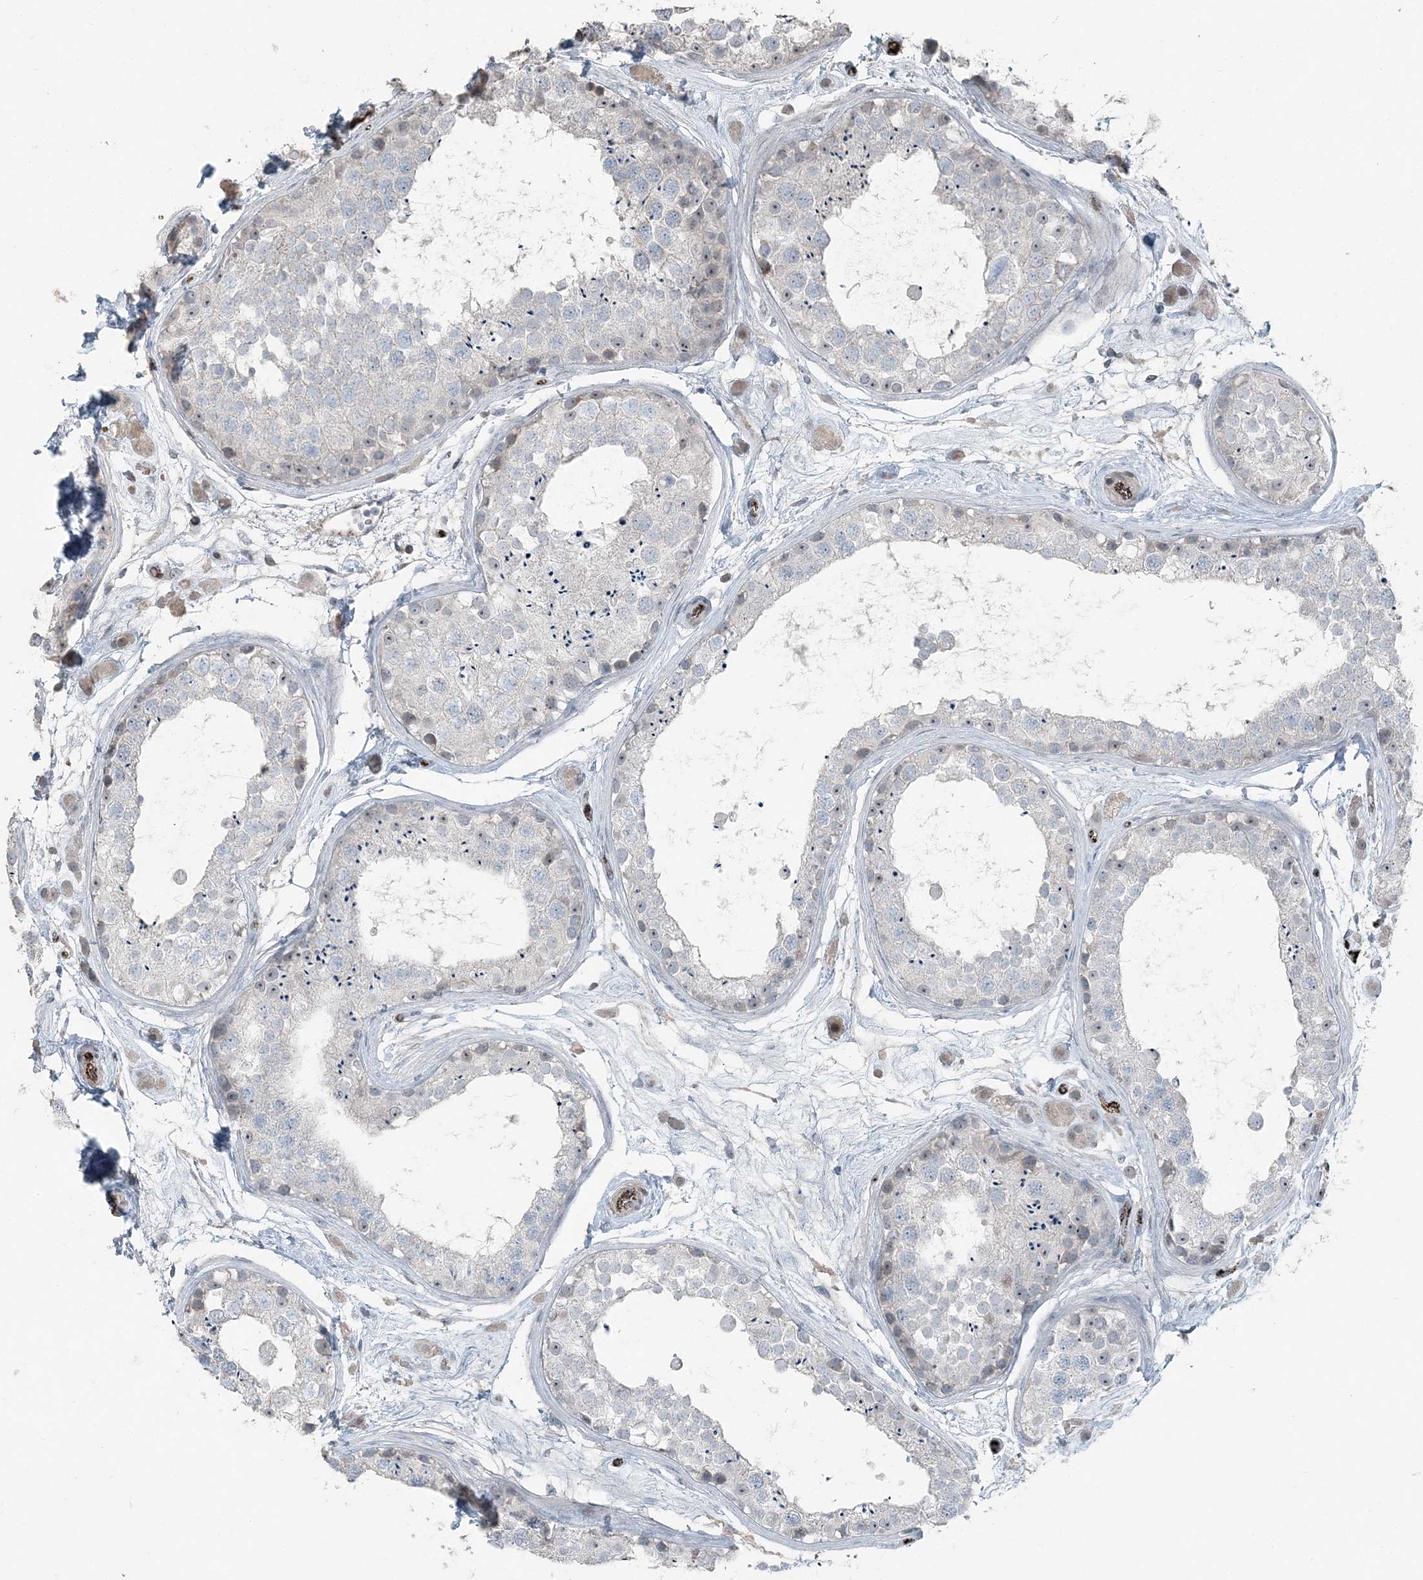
{"staining": {"intensity": "weak", "quantity": "<25%", "location": "nuclear"}, "tissue": "testis", "cell_type": "Cells in seminiferous ducts", "image_type": "normal", "snomed": [{"axis": "morphology", "description": "Normal tissue, NOS"}, {"axis": "topography", "description": "Testis"}], "caption": "A high-resolution micrograph shows immunohistochemistry (IHC) staining of unremarkable testis, which exhibits no significant staining in cells in seminiferous ducts.", "gene": "ELOVL7", "patient": {"sex": "male", "age": 25}}